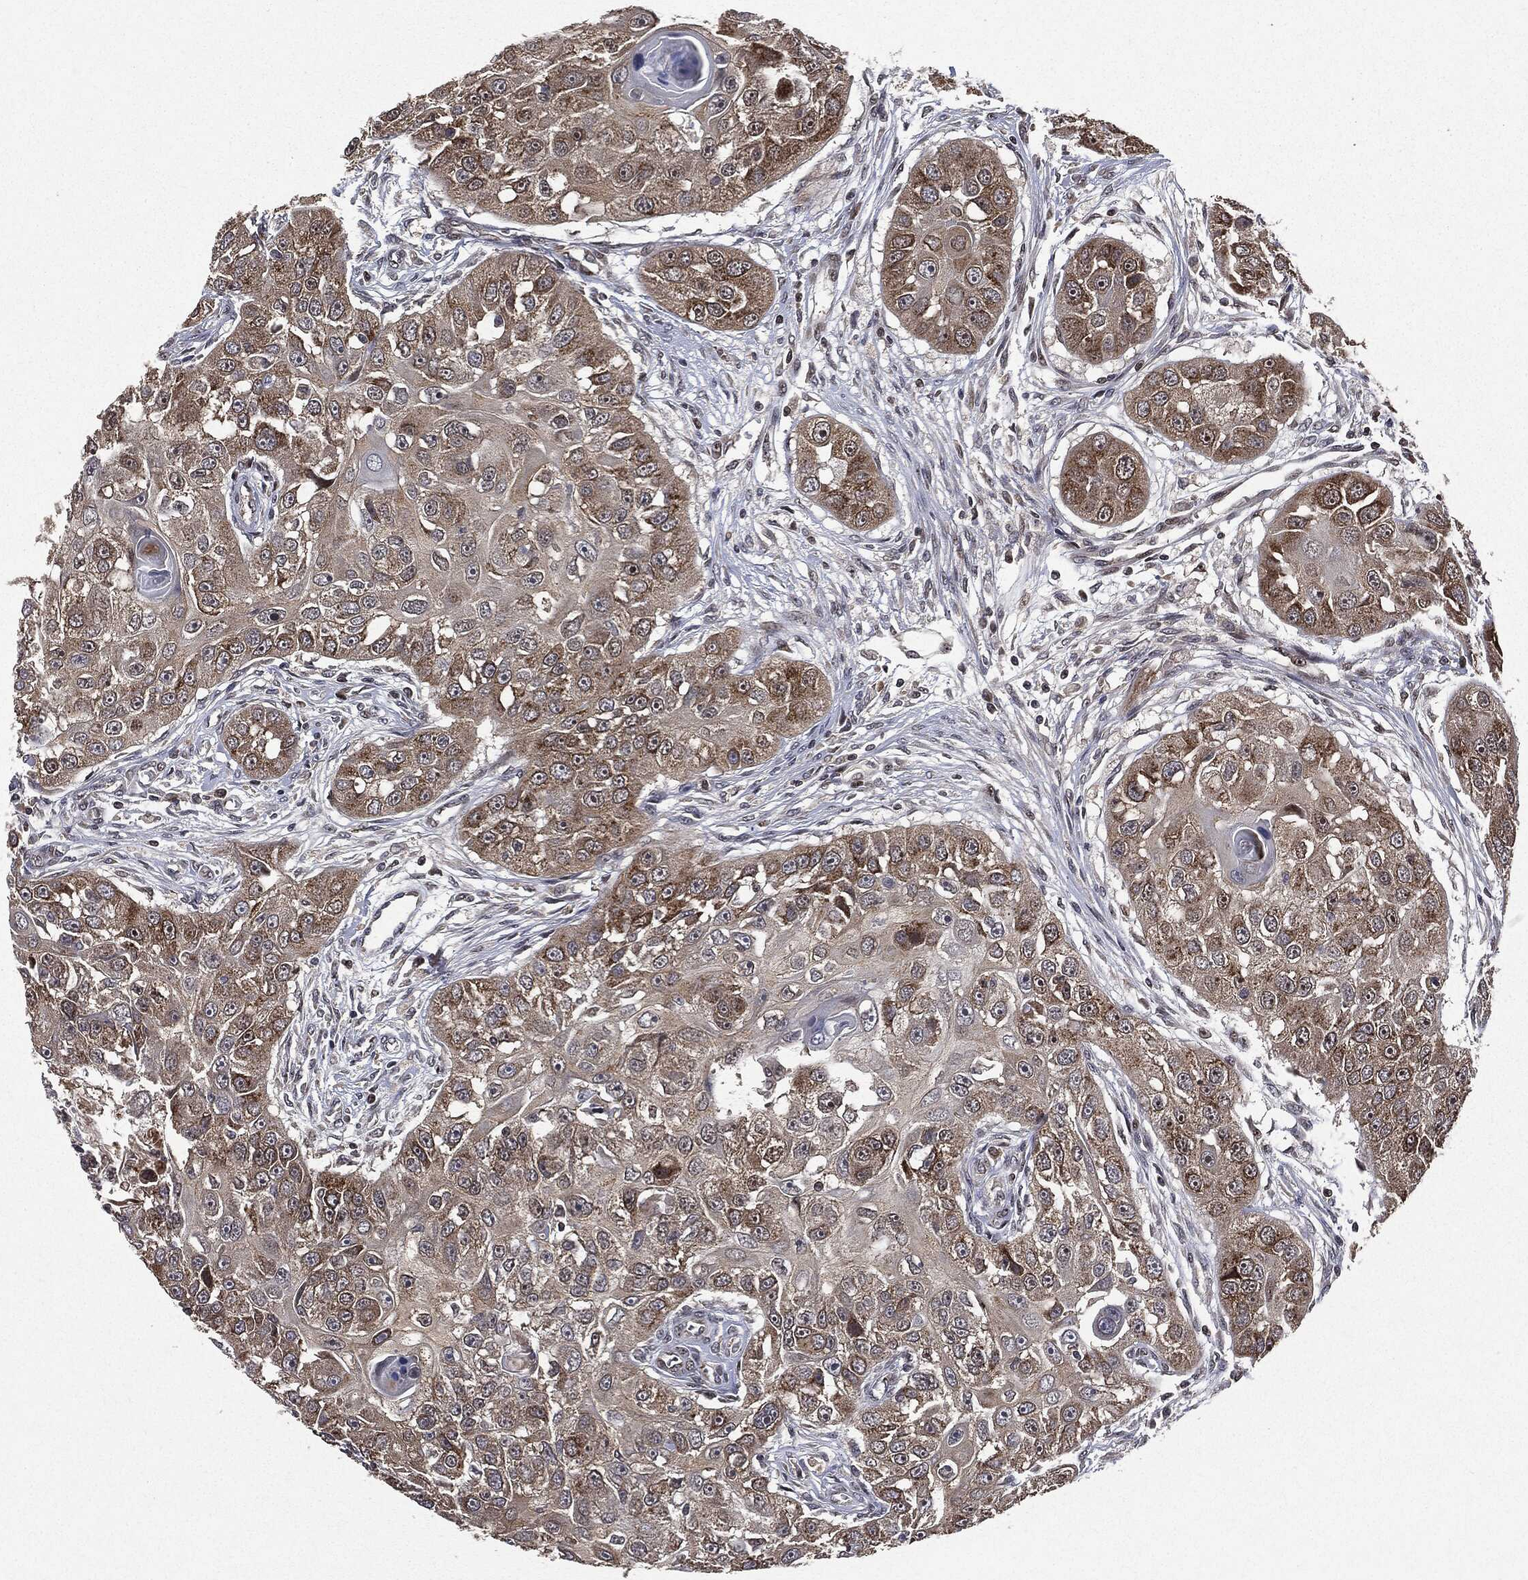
{"staining": {"intensity": "moderate", "quantity": ">75%", "location": "cytoplasmic/membranous"}, "tissue": "head and neck cancer", "cell_type": "Tumor cells", "image_type": "cancer", "snomed": [{"axis": "morphology", "description": "Squamous cell carcinoma, NOS"}, {"axis": "topography", "description": "Head-Neck"}], "caption": "Protein staining by IHC demonstrates moderate cytoplasmic/membranous staining in approximately >75% of tumor cells in head and neck cancer.", "gene": "PLPPR2", "patient": {"sex": "male", "age": 51}}